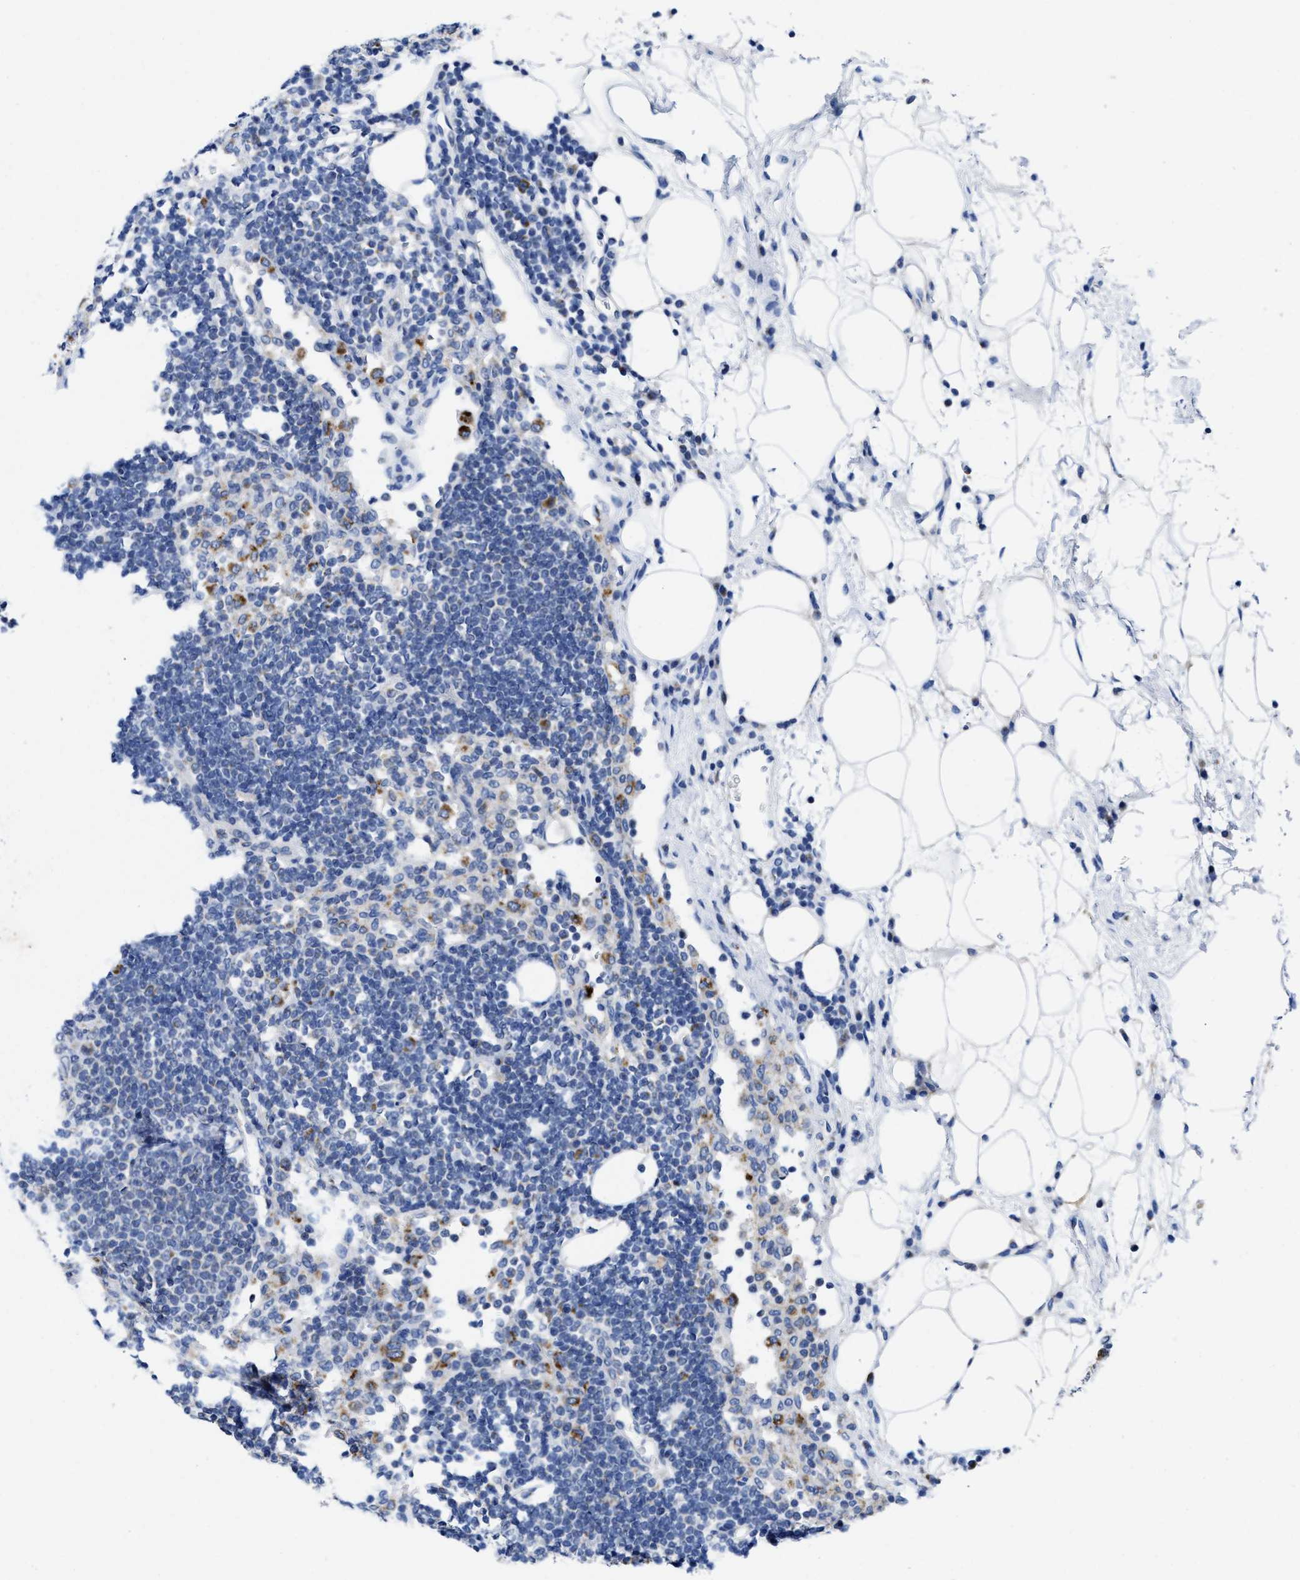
{"staining": {"intensity": "moderate", "quantity": "<25%", "location": "cytoplasmic/membranous"}, "tissue": "lymph node", "cell_type": "Germinal center cells", "image_type": "normal", "snomed": [{"axis": "morphology", "description": "Normal tissue, NOS"}, {"axis": "morphology", "description": "Carcinoid, malignant, NOS"}, {"axis": "topography", "description": "Lymph node"}], "caption": "Immunohistochemical staining of normal lymph node displays <25% levels of moderate cytoplasmic/membranous protein expression in approximately <25% of germinal center cells. (Brightfield microscopy of DAB IHC at high magnification).", "gene": "TBRG4", "patient": {"sex": "male", "age": 47}}